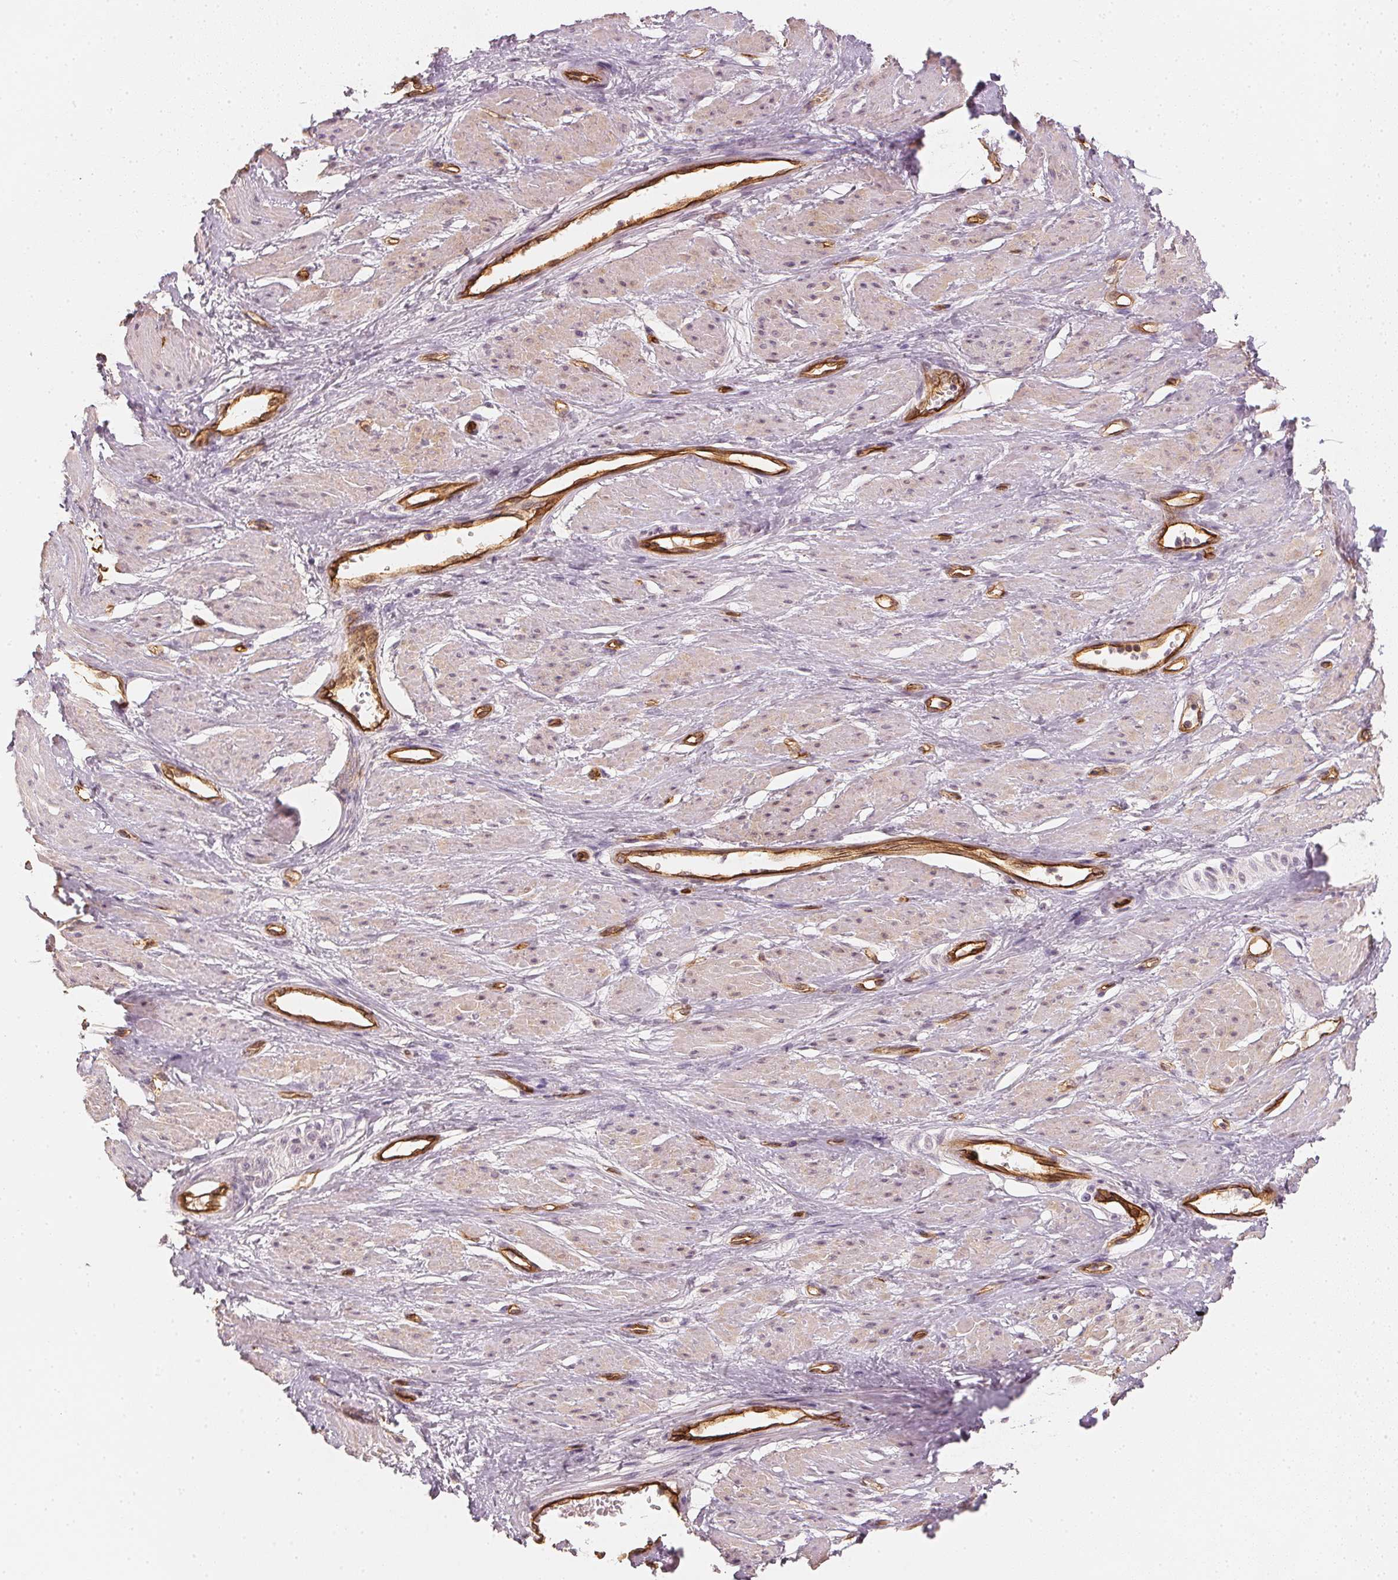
{"staining": {"intensity": "negative", "quantity": "none", "location": "none"}, "tissue": "smooth muscle", "cell_type": "Smooth muscle cells", "image_type": "normal", "snomed": [{"axis": "morphology", "description": "Normal tissue, NOS"}, {"axis": "topography", "description": "Smooth muscle"}, {"axis": "topography", "description": "Uterus"}], "caption": "This image is of unremarkable smooth muscle stained with IHC to label a protein in brown with the nuclei are counter-stained blue. There is no expression in smooth muscle cells. The staining is performed using DAB brown chromogen with nuclei counter-stained in using hematoxylin.", "gene": "CIB1", "patient": {"sex": "female", "age": 39}}